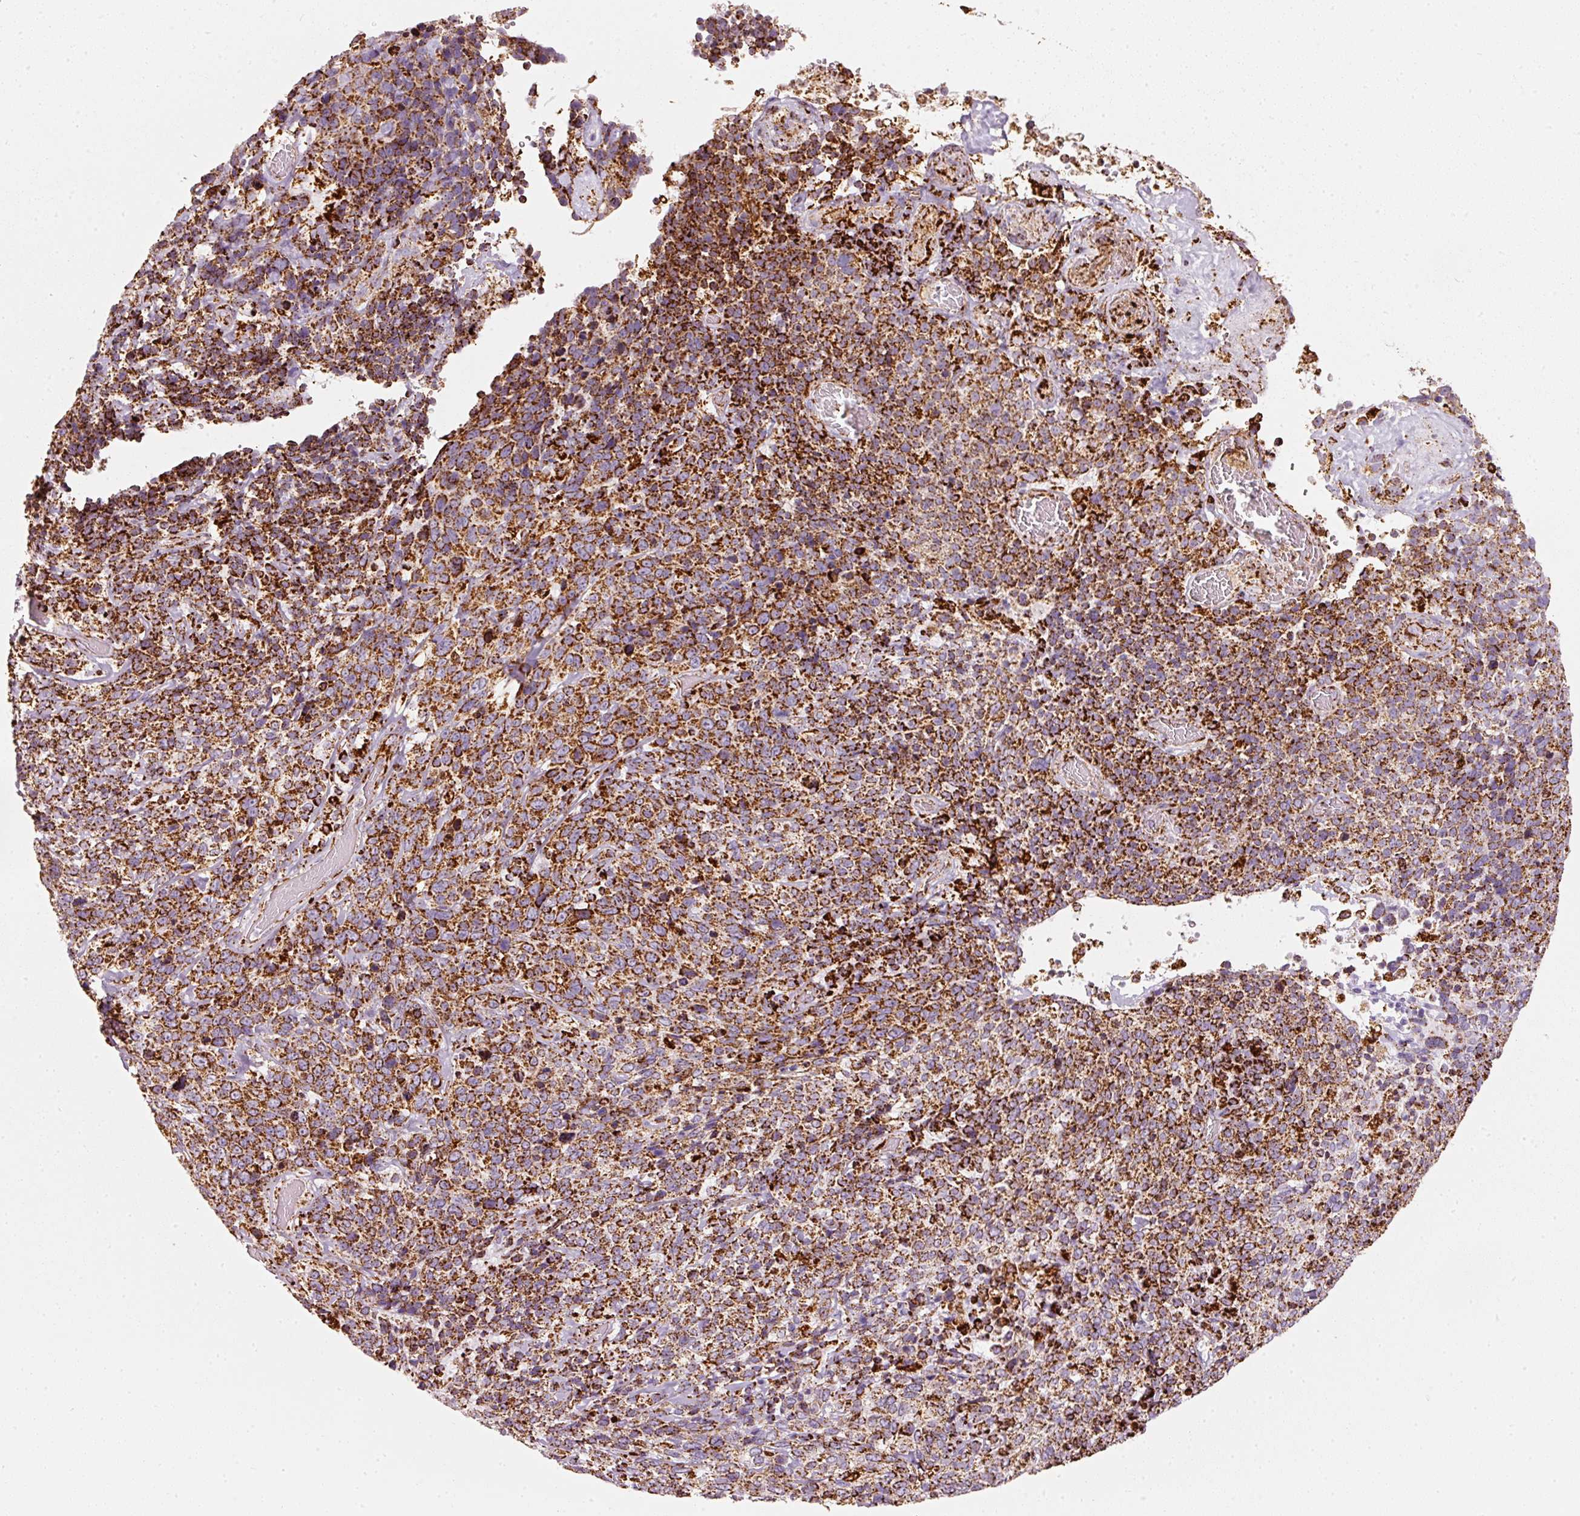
{"staining": {"intensity": "strong", "quantity": ">75%", "location": "cytoplasmic/membranous"}, "tissue": "cervical cancer", "cell_type": "Tumor cells", "image_type": "cancer", "snomed": [{"axis": "morphology", "description": "Squamous cell carcinoma, NOS"}, {"axis": "topography", "description": "Cervix"}], "caption": "Immunohistochemical staining of cervical squamous cell carcinoma shows strong cytoplasmic/membranous protein expression in approximately >75% of tumor cells.", "gene": "MT-CO2", "patient": {"sex": "female", "age": 46}}